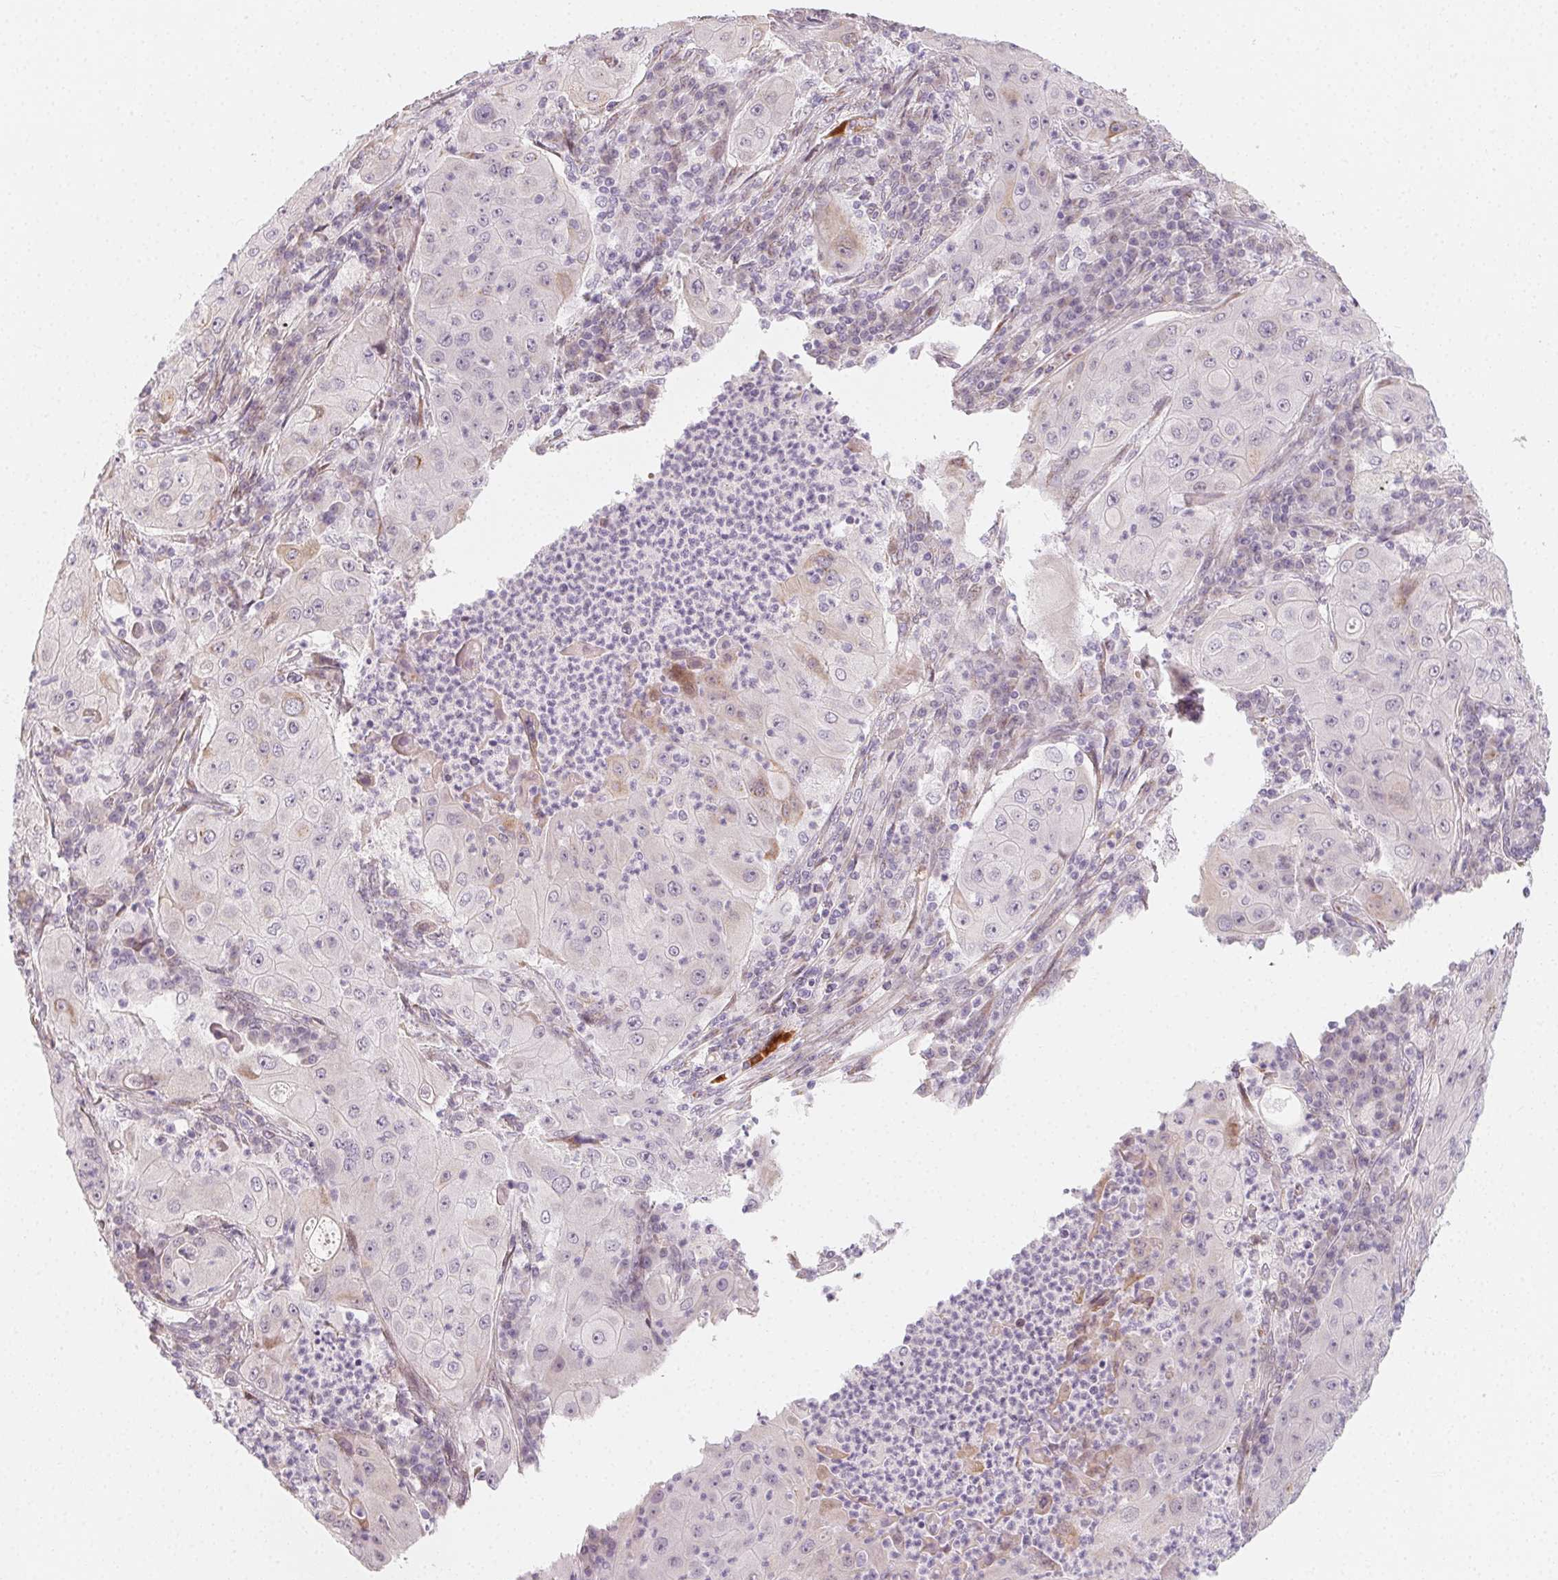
{"staining": {"intensity": "negative", "quantity": "none", "location": "none"}, "tissue": "lung cancer", "cell_type": "Tumor cells", "image_type": "cancer", "snomed": [{"axis": "morphology", "description": "Squamous cell carcinoma, NOS"}, {"axis": "topography", "description": "Lung"}], "caption": "This histopathology image is of squamous cell carcinoma (lung) stained with IHC to label a protein in brown with the nuclei are counter-stained blue. There is no staining in tumor cells. The staining was performed using DAB to visualize the protein expression in brown, while the nuclei were stained in blue with hematoxylin (Magnification: 20x).", "gene": "CCDC96", "patient": {"sex": "female", "age": 59}}